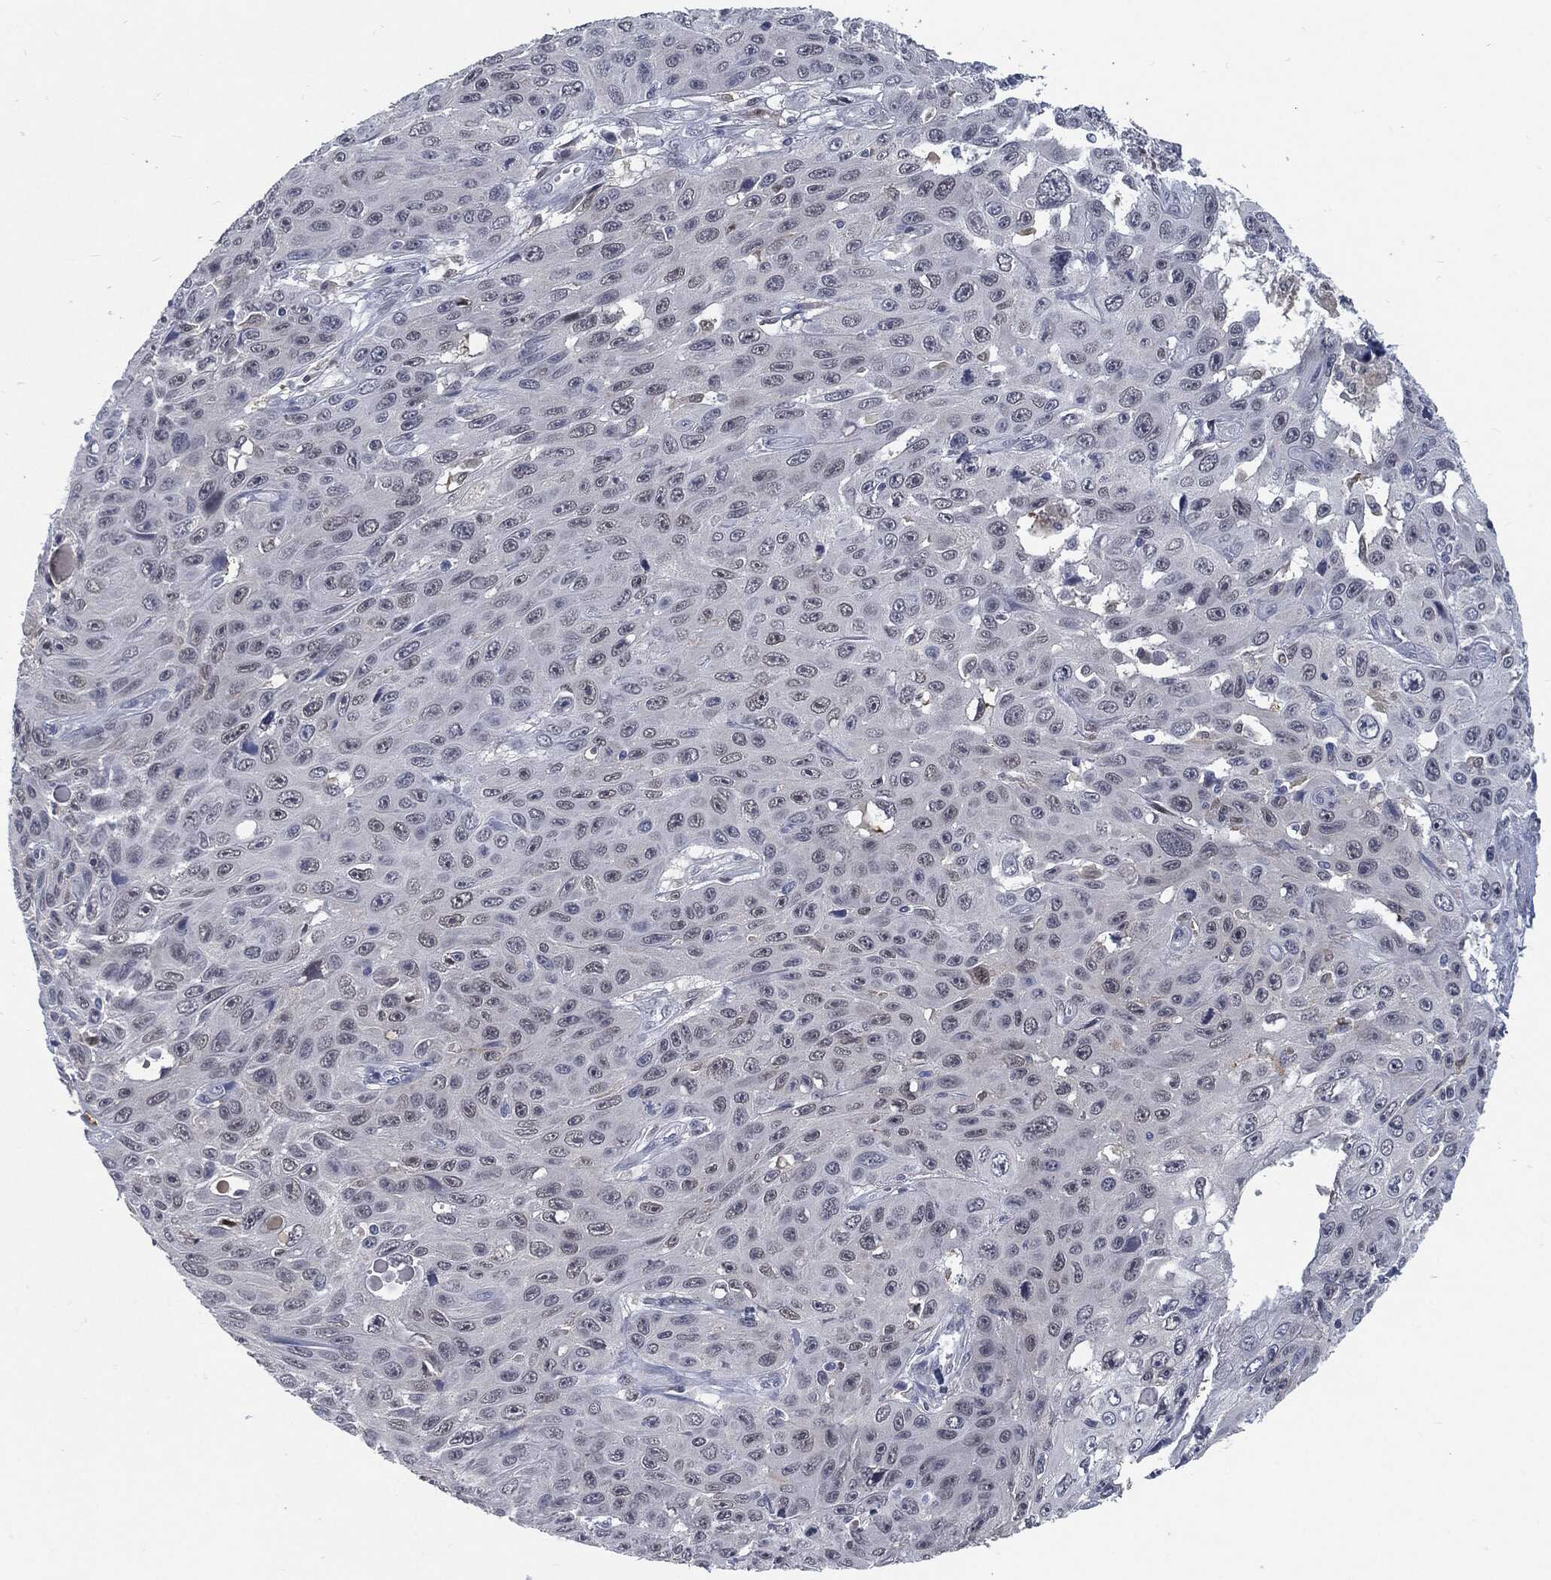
{"staining": {"intensity": "negative", "quantity": "none", "location": "none"}, "tissue": "skin cancer", "cell_type": "Tumor cells", "image_type": "cancer", "snomed": [{"axis": "morphology", "description": "Squamous cell carcinoma, NOS"}, {"axis": "topography", "description": "Skin"}], "caption": "Tumor cells show no significant positivity in skin squamous cell carcinoma.", "gene": "PROM1", "patient": {"sex": "male", "age": 82}}